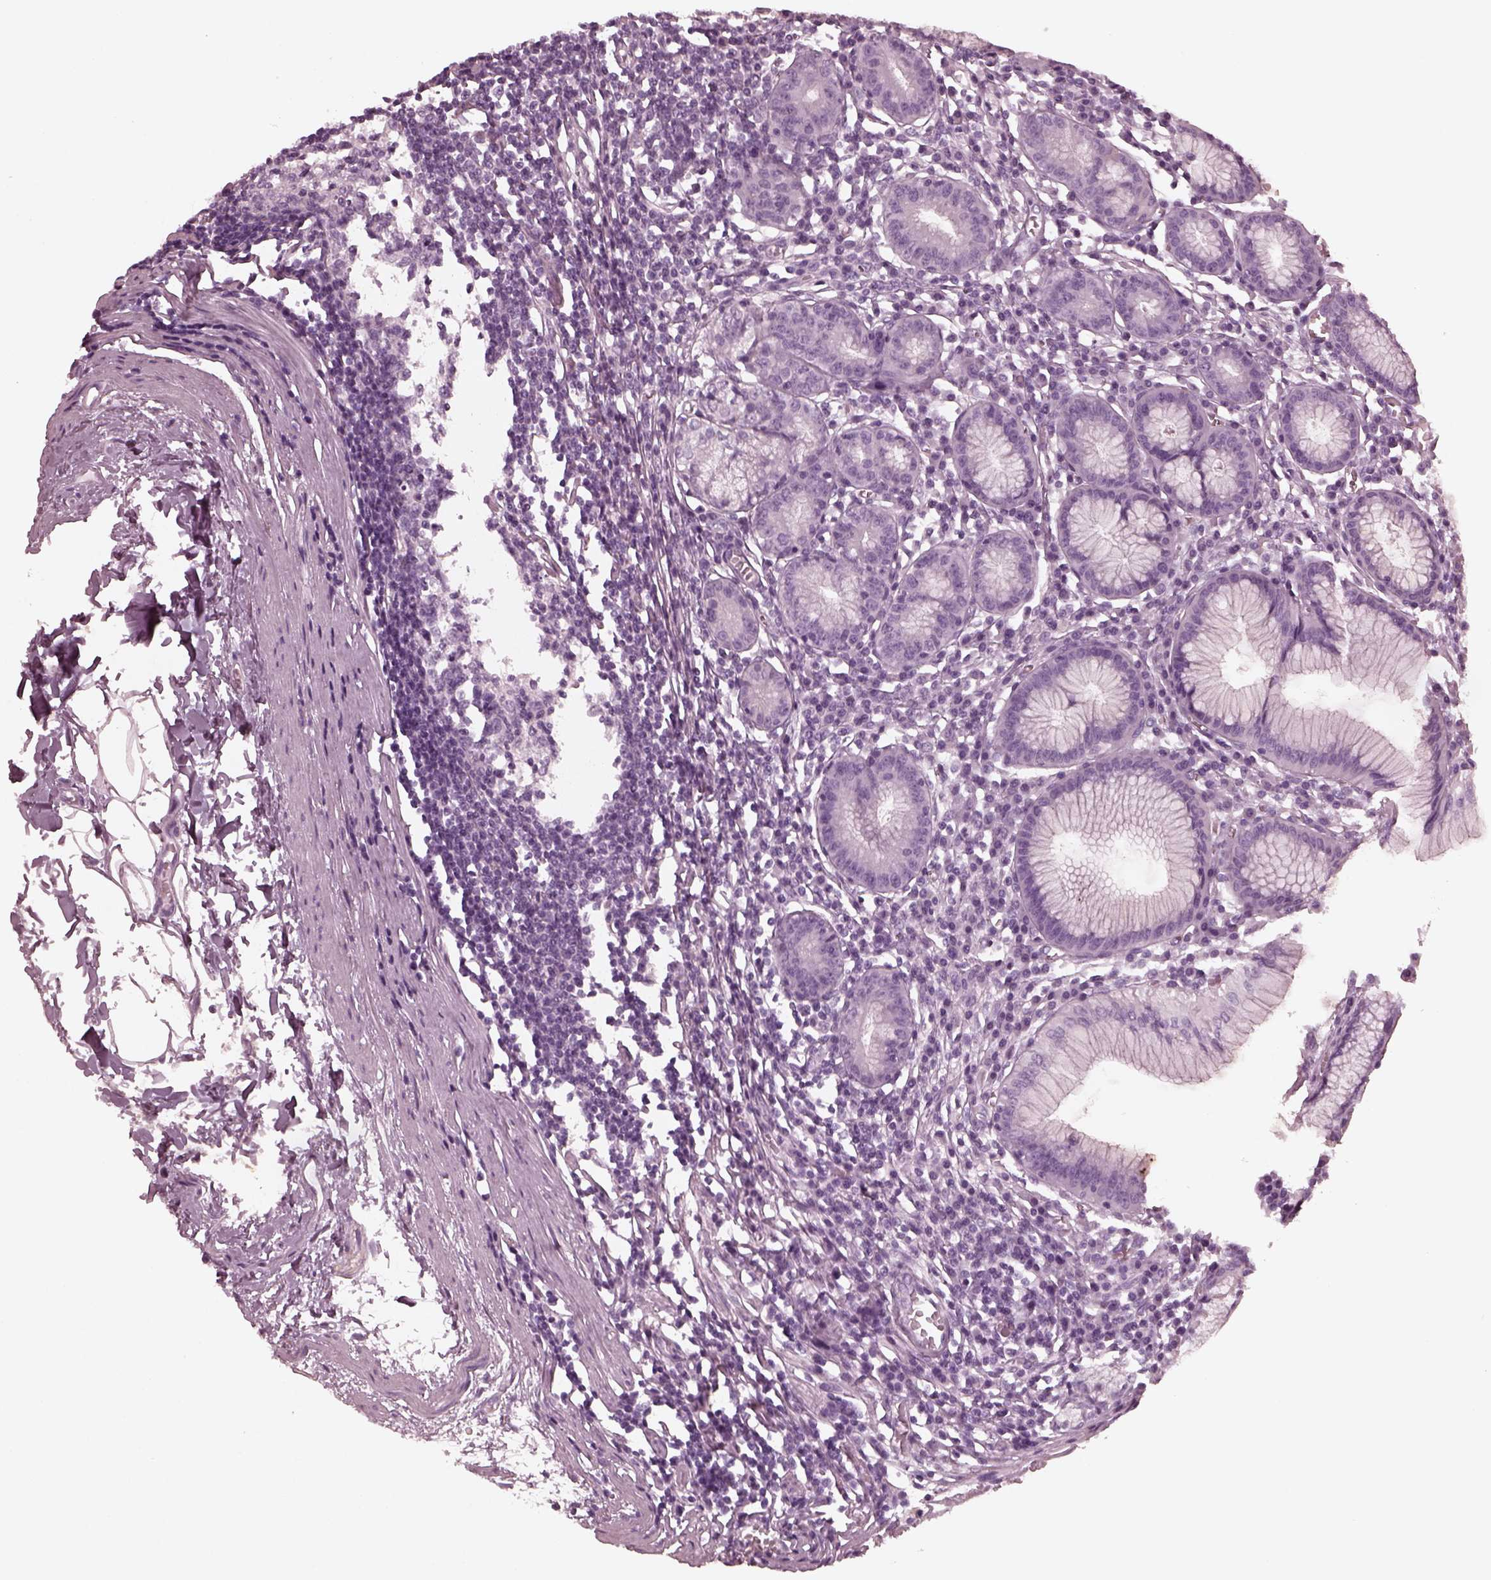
{"staining": {"intensity": "negative", "quantity": "none", "location": "none"}, "tissue": "stomach", "cell_type": "Glandular cells", "image_type": "normal", "snomed": [{"axis": "morphology", "description": "Normal tissue, NOS"}, {"axis": "topography", "description": "Stomach"}], "caption": "Immunohistochemistry image of benign stomach stained for a protein (brown), which shows no expression in glandular cells.", "gene": "GRM6", "patient": {"sex": "male", "age": 55}}